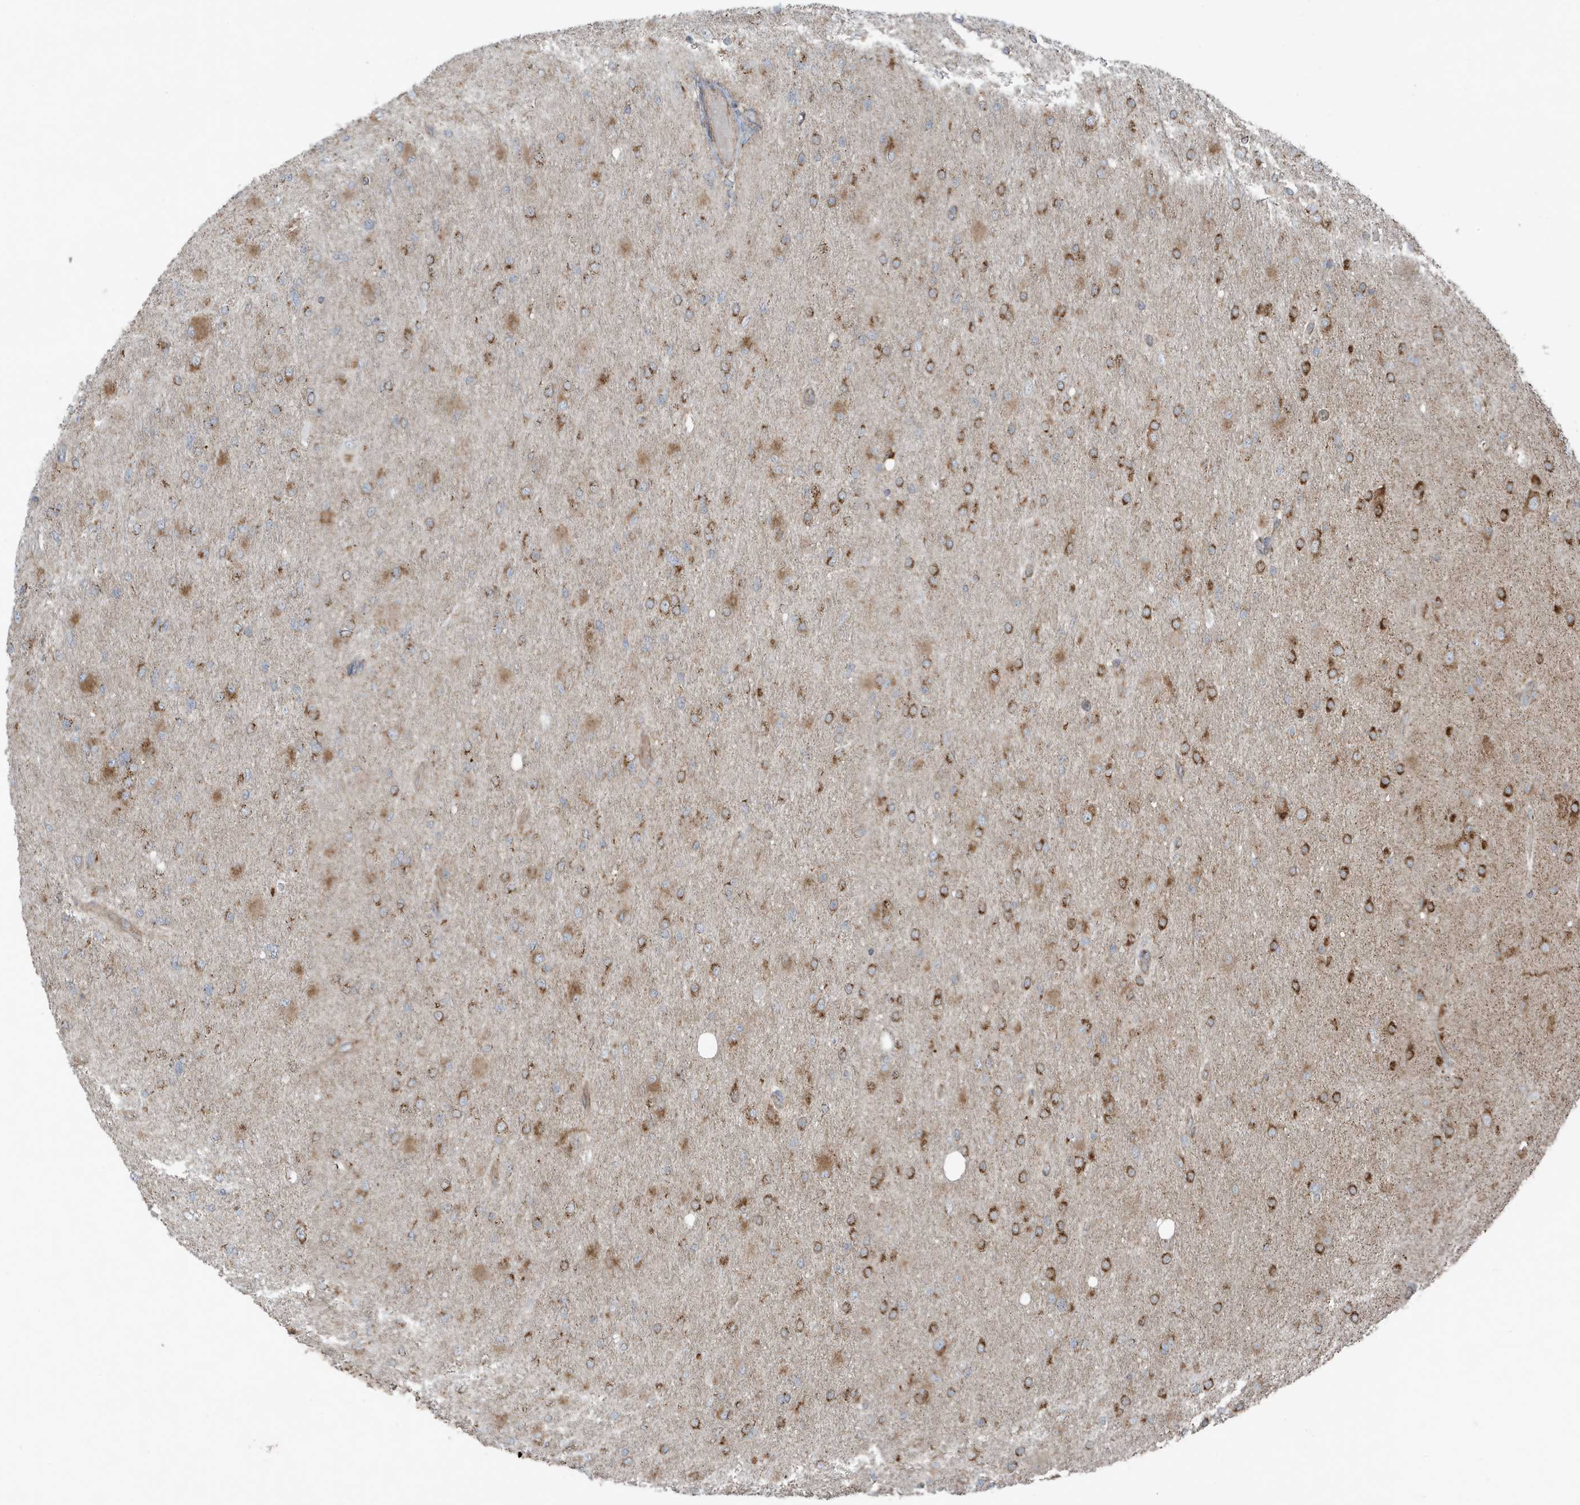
{"staining": {"intensity": "moderate", "quantity": "25%-75%", "location": "cytoplasmic/membranous"}, "tissue": "glioma", "cell_type": "Tumor cells", "image_type": "cancer", "snomed": [{"axis": "morphology", "description": "Glioma, malignant, High grade"}, {"axis": "topography", "description": "Cerebral cortex"}], "caption": "Human malignant glioma (high-grade) stained with a brown dye shows moderate cytoplasmic/membranous positive positivity in about 25%-75% of tumor cells.", "gene": "GOLGA4", "patient": {"sex": "female", "age": 36}}